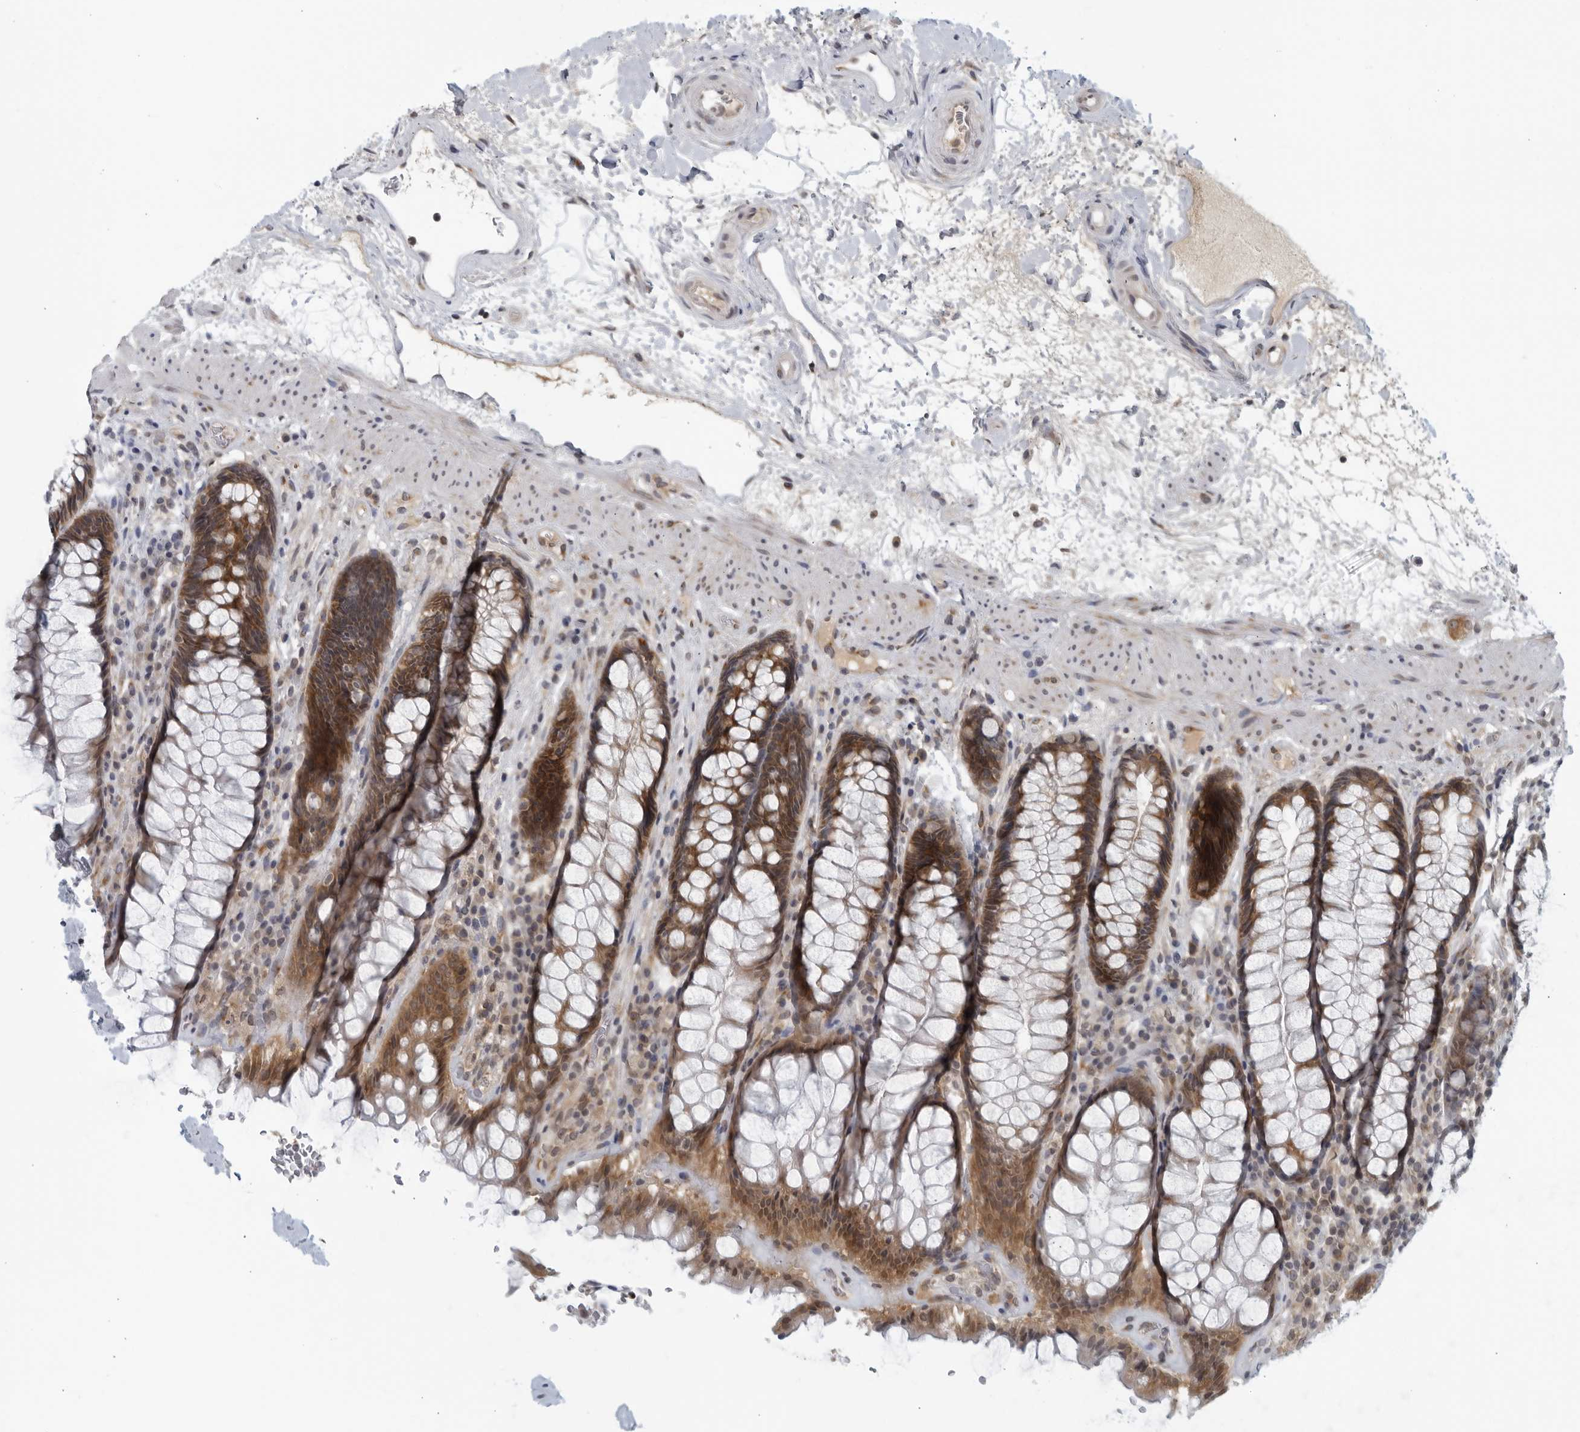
{"staining": {"intensity": "moderate", "quantity": ">75%", "location": "cytoplasmic/membranous"}, "tissue": "rectum", "cell_type": "Glandular cells", "image_type": "normal", "snomed": [{"axis": "morphology", "description": "Normal tissue, NOS"}, {"axis": "topography", "description": "Rectum"}], "caption": "High-power microscopy captured an immunohistochemistry photomicrograph of benign rectum, revealing moderate cytoplasmic/membranous positivity in about >75% of glandular cells. The staining was performed using DAB to visualize the protein expression in brown, while the nuclei were stained in blue with hematoxylin (Magnification: 20x).", "gene": "RC3H1", "patient": {"sex": "male", "age": 64}}